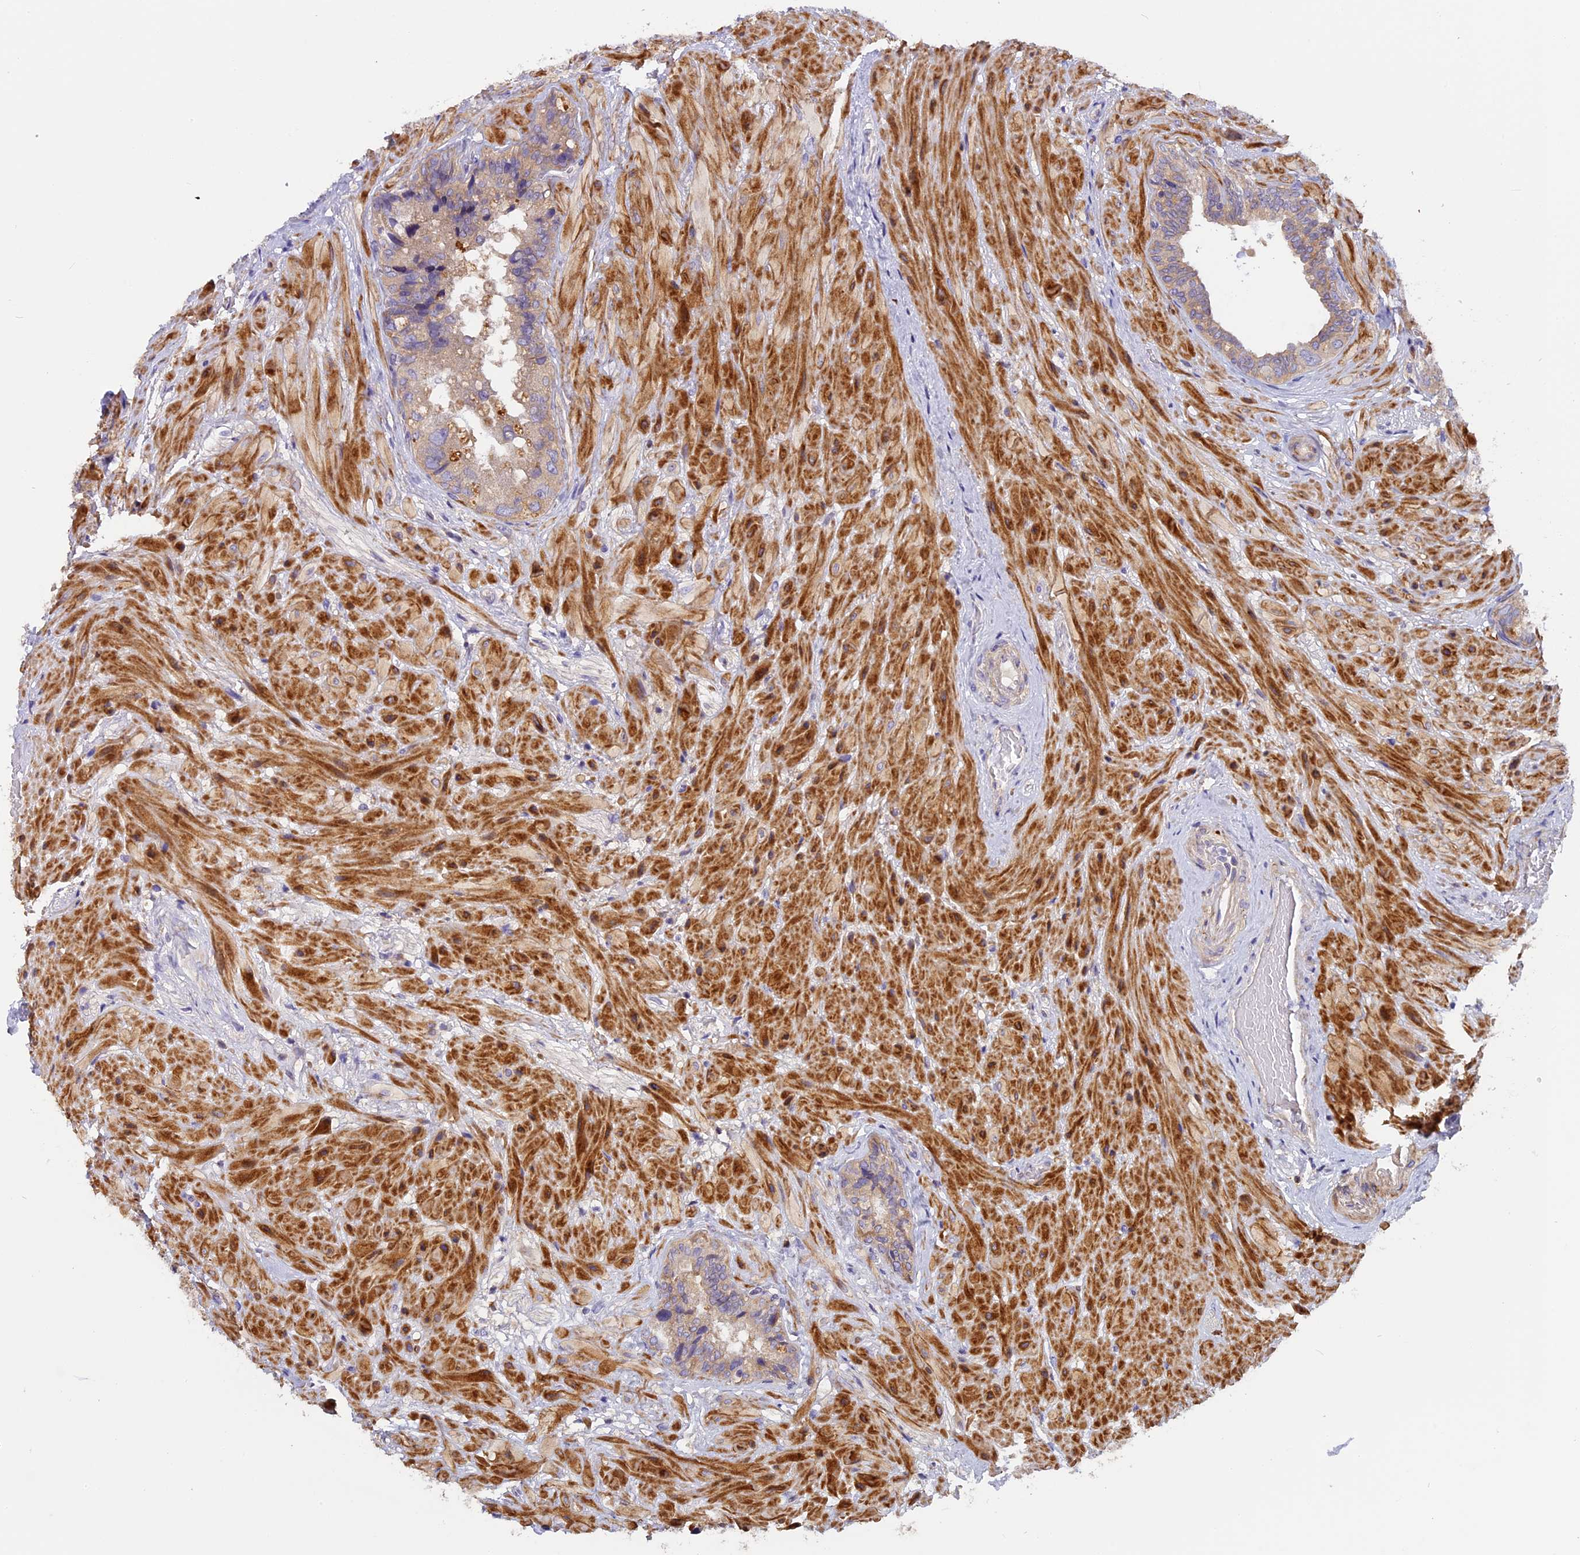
{"staining": {"intensity": "weak", "quantity": "25%-75%", "location": "cytoplasmic/membranous"}, "tissue": "seminal vesicle", "cell_type": "Glandular cells", "image_type": "normal", "snomed": [{"axis": "morphology", "description": "Normal tissue, NOS"}, {"axis": "topography", "description": "Prostate and seminal vesicle, NOS"}, {"axis": "topography", "description": "Prostate"}, {"axis": "topography", "description": "Seminal veicle"}], "caption": "Seminal vesicle stained with a brown dye displays weak cytoplasmic/membranous positive expression in approximately 25%-75% of glandular cells.", "gene": "FAM98C", "patient": {"sex": "male", "age": 67}}